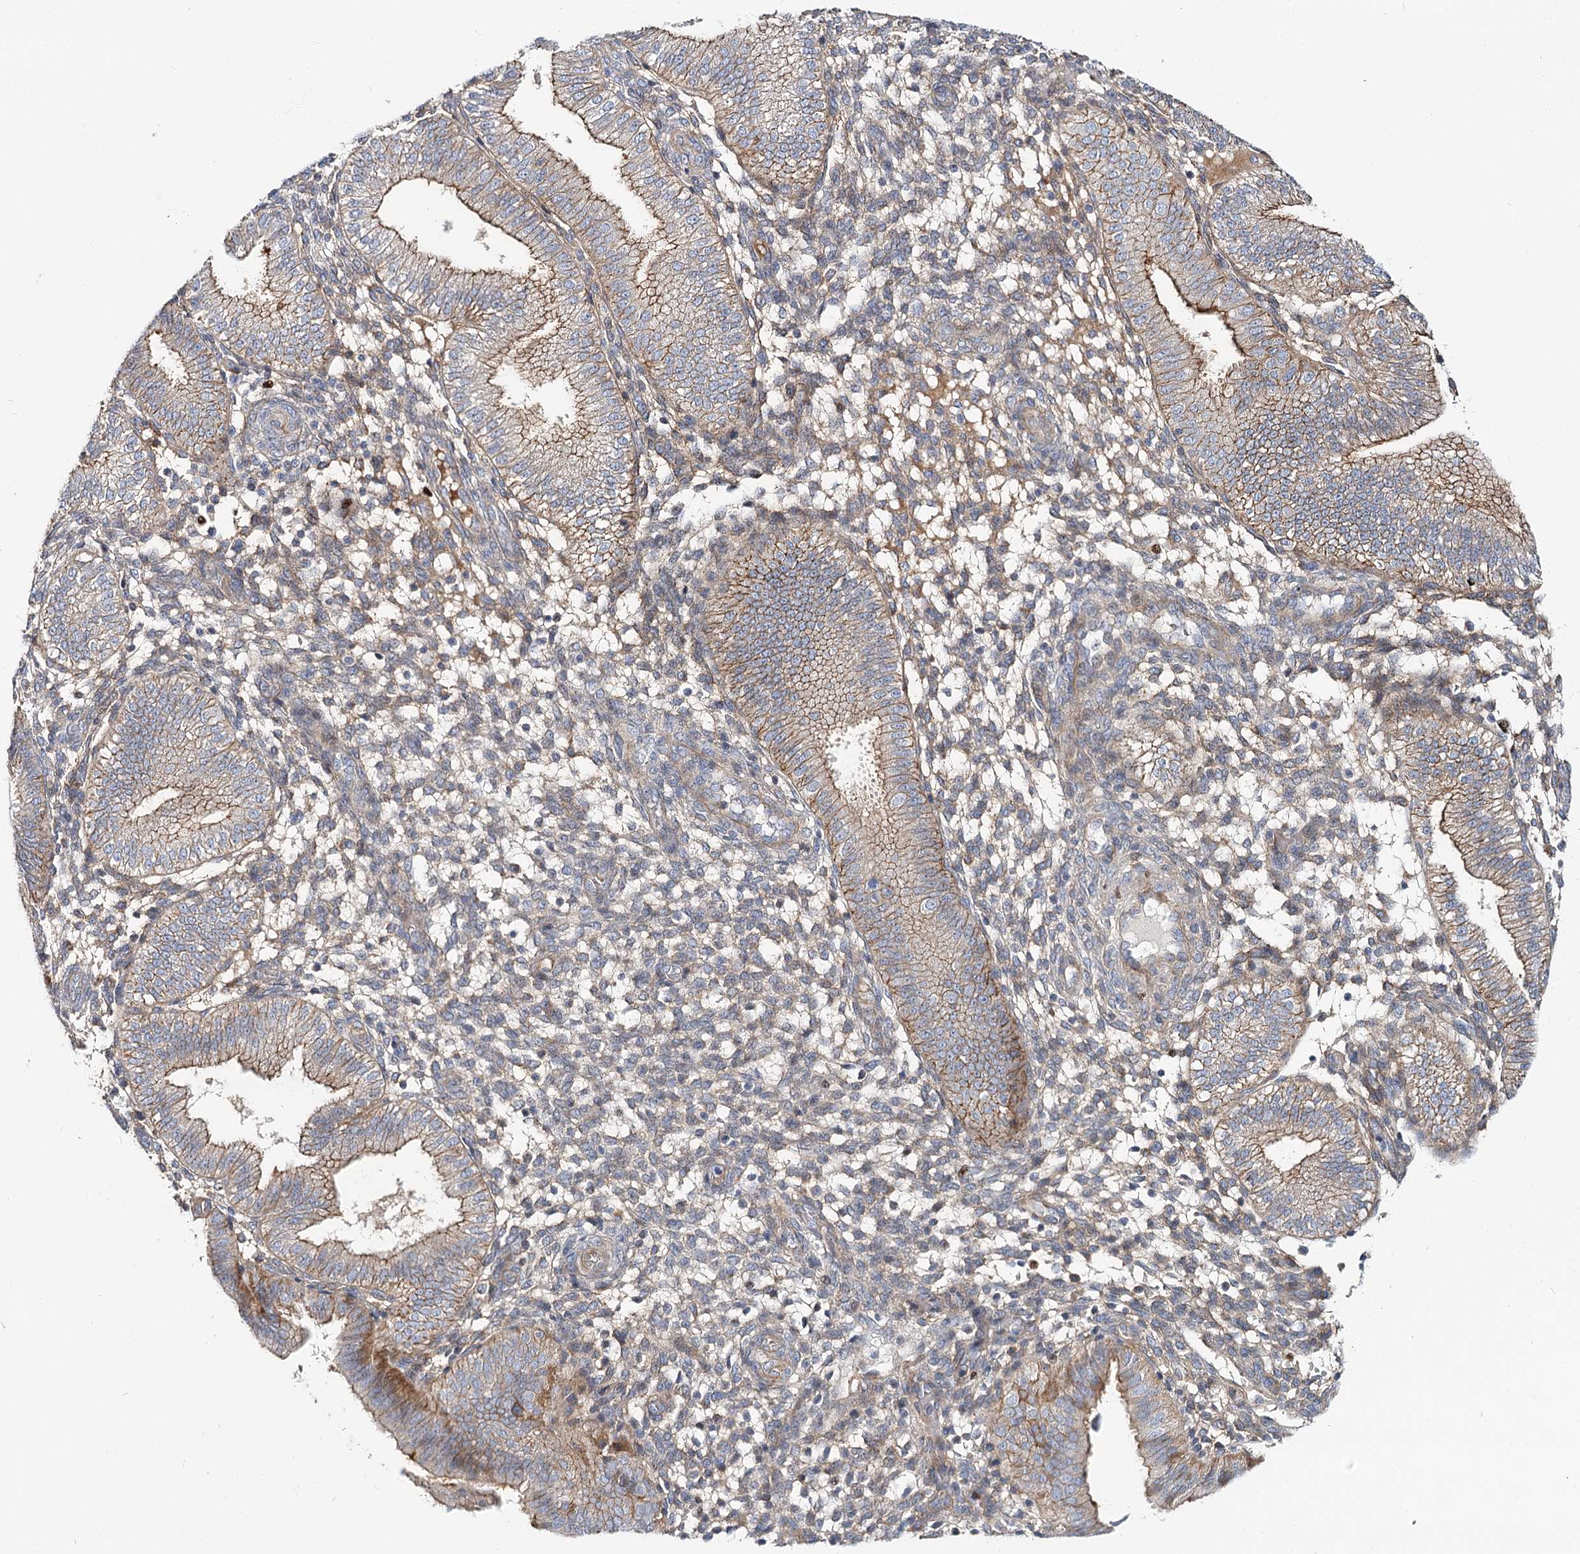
{"staining": {"intensity": "negative", "quantity": "none", "location": "none"}, "tissue": "endometrium", "cell_type": "Cells in endometrial stroma", "image_type": "normal", "snomed": [{"axis": "morphology", "description": "Normal tissue, NOS"}, {"axis": "topography", "description": "Endometrium"}], "caption": "IHC of normal human endometrium reveals no staining in cells in endometrial stroma.", "gene": "C11orf52", "patient": {"sex": "female", "age": 39}}